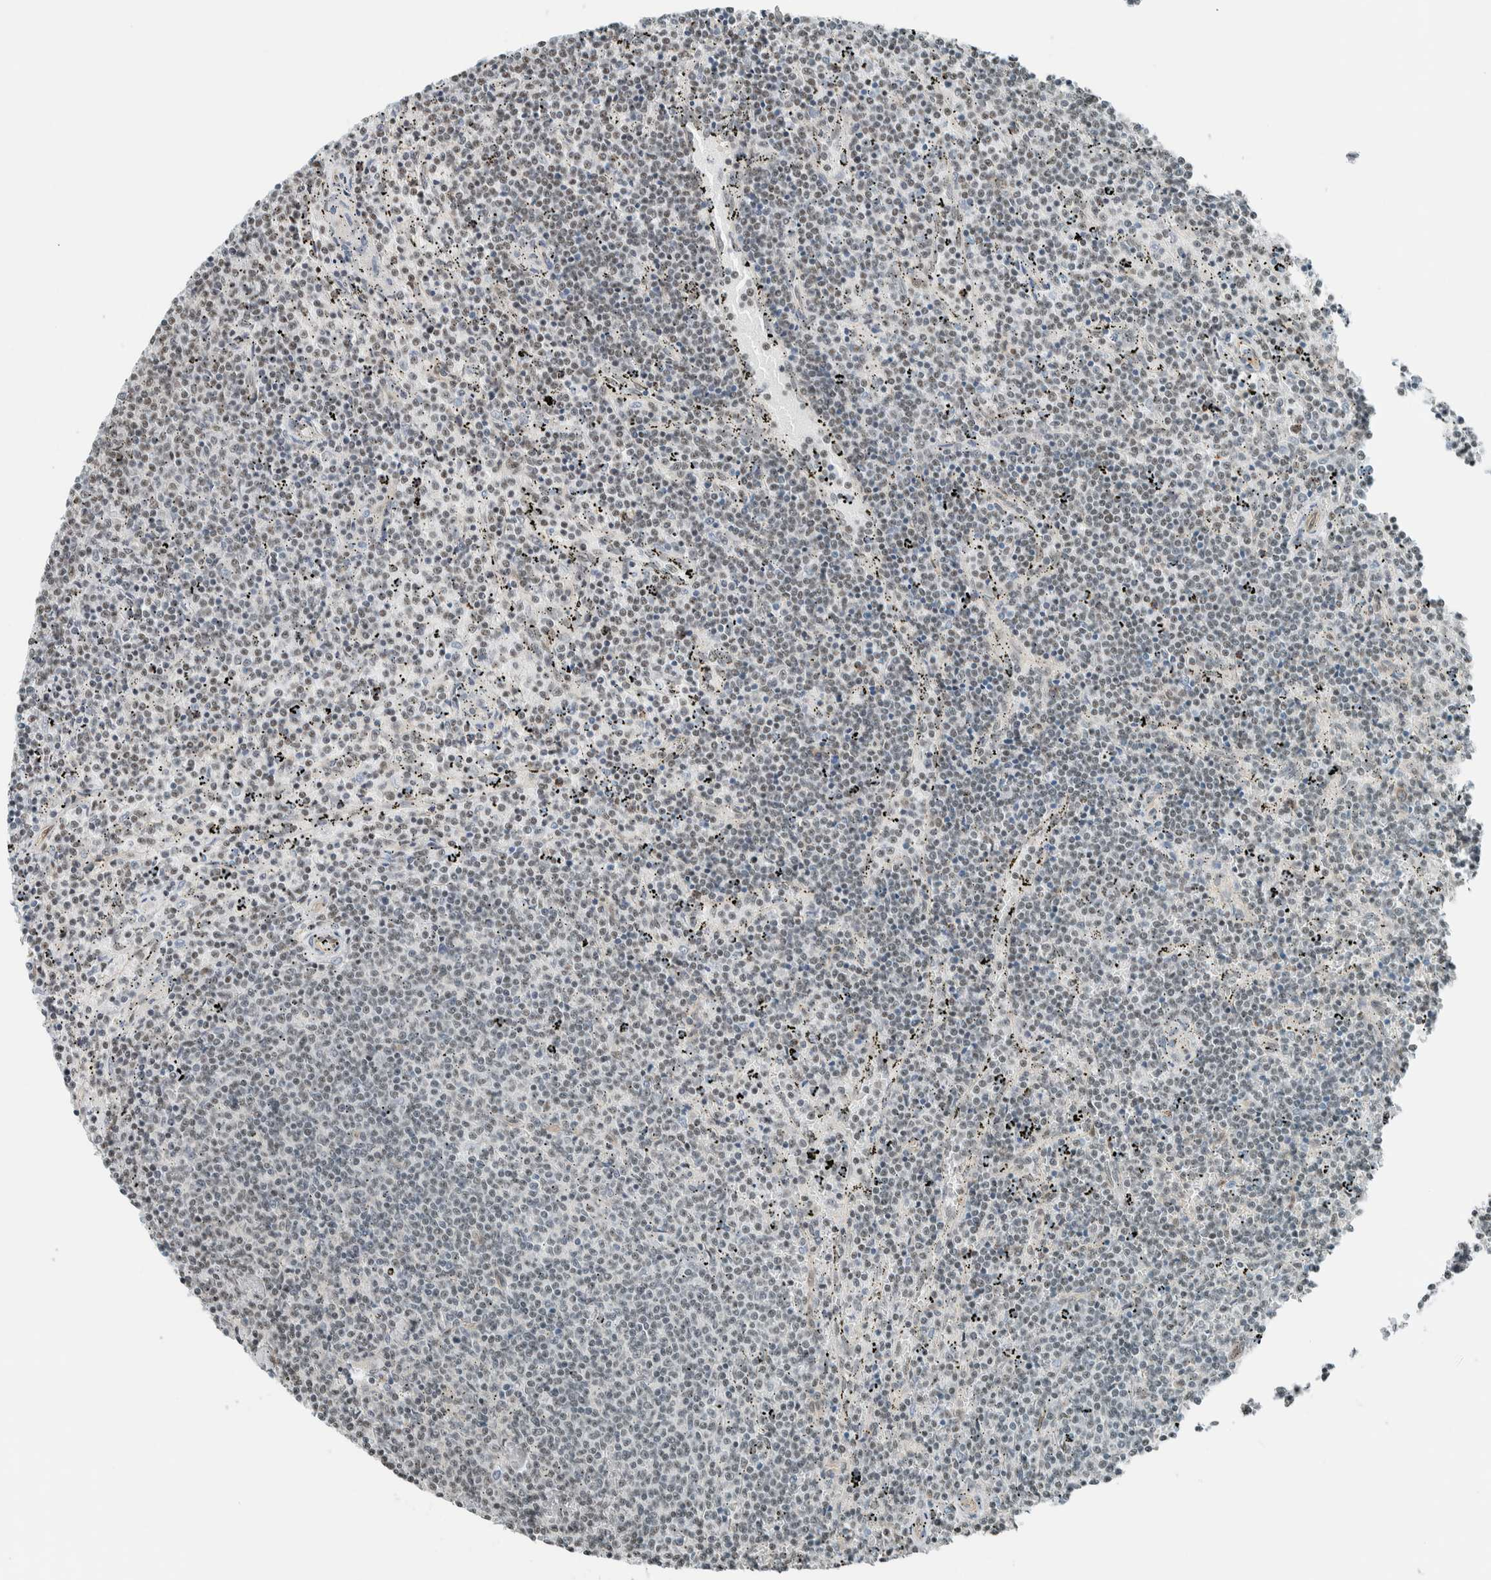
{"staining": {"intensity": "negative", "quantity": "none", "location": "none"}, "tissue": "lymphoma", "cell_type": "Tumor cells", "image_type": "cancer", "snomed": [{"axis": "morphology", "description": "Malignant lymphoma, non-Hodgkin's type, Low grade"}, {"axis": "topography", "description": "Spleen"}], "caption": "Human lymphoma stained for a protein using immunohistochemistry (IHC) shows no expression in tumor cells.", "gene": "NIBAN2", "patient": {"sex": "female", "age": 50}}